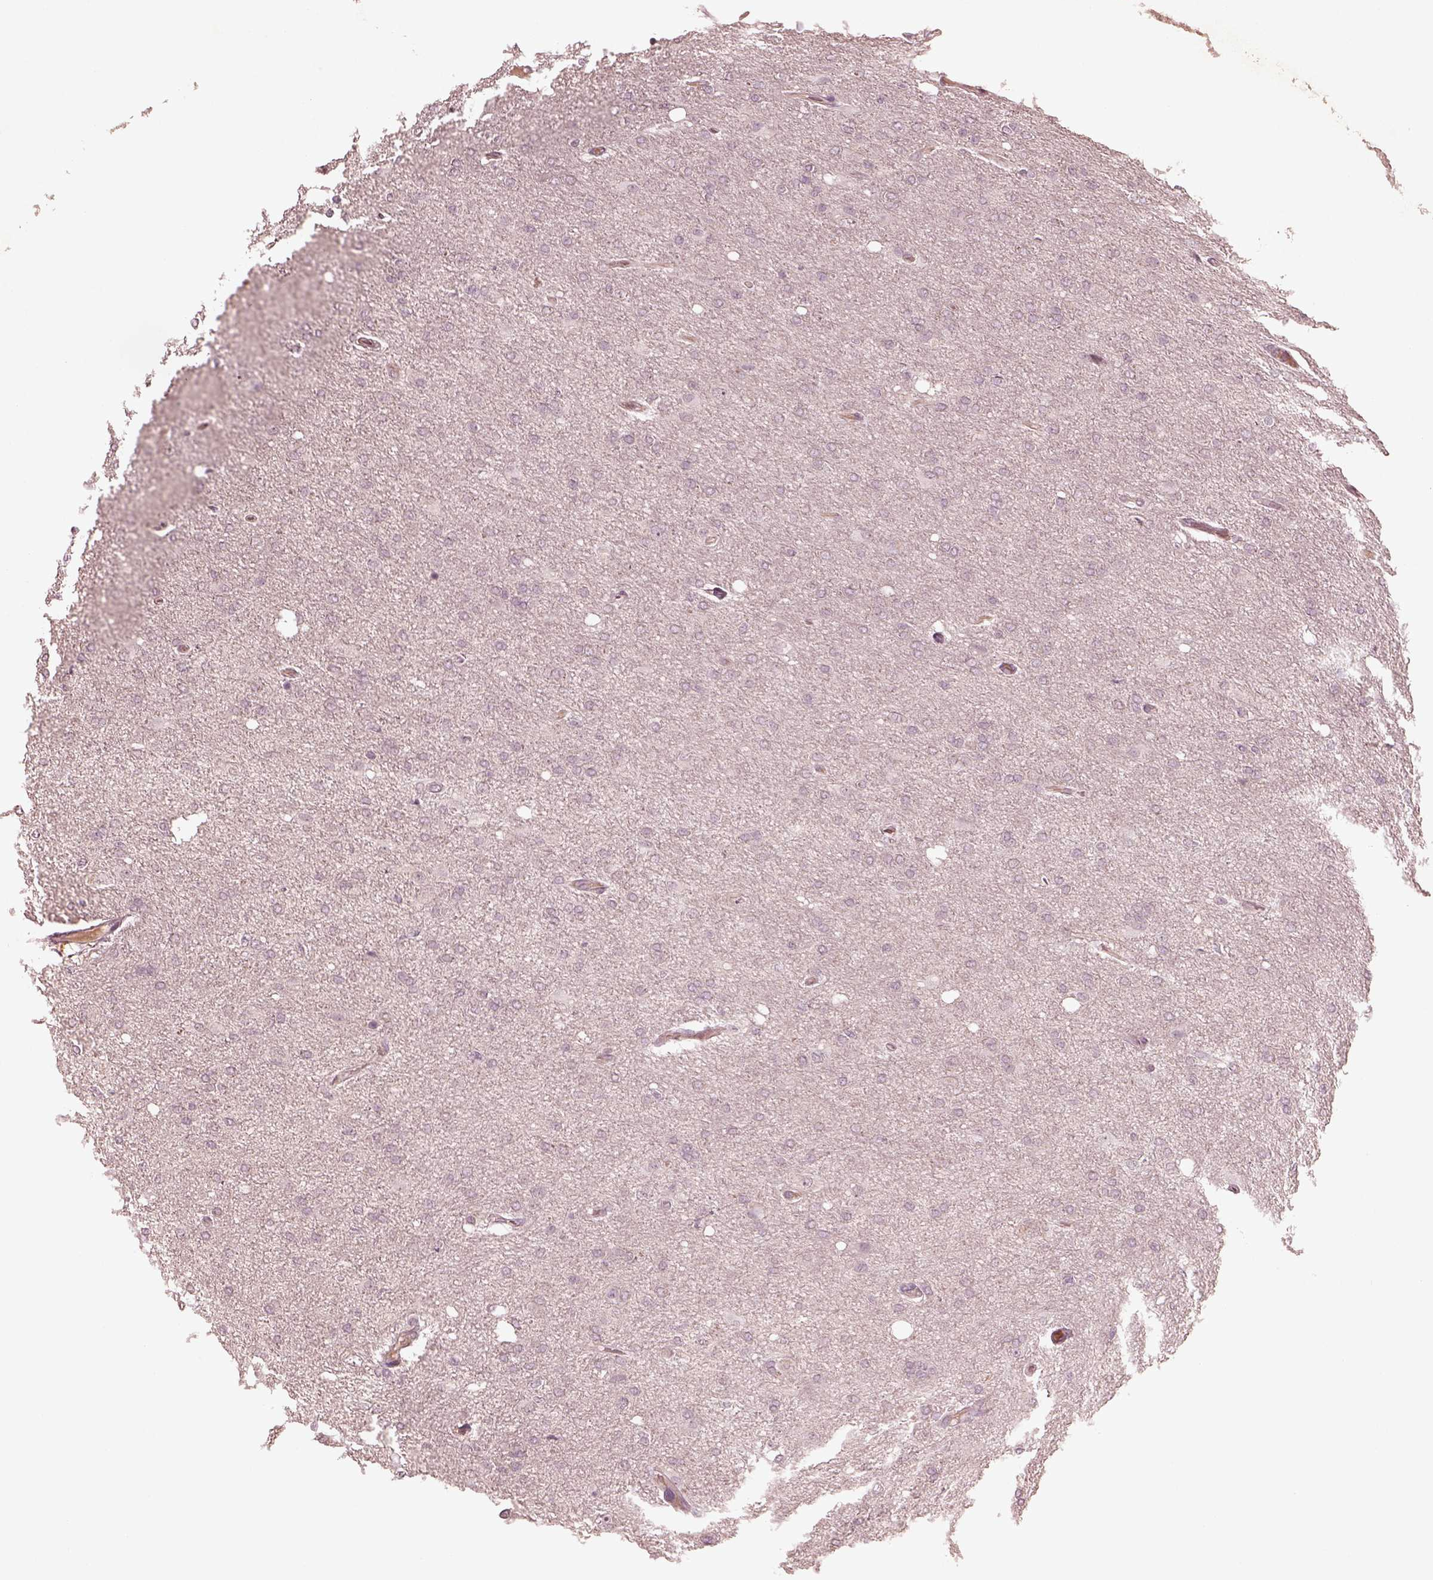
{"staining": {"intensity": "negative", "quantity": "none", "location": "none"}, "tissue": "glioma", "cell_type": "Tumor cells", "image_type": "cancer", "snomed": [{"axis": "morphology", "description": "Glioma, malignant, High grade"}, {"axis": "topography", "description": "Cerebral cortex"}], "caption": "Glioma was stained to show a protein in brown. There is no significant staining in tumor cells. (Stains: DAB (3,3'-diaminobenzidine) IHC with hematoxylin counter stain, Microscopy: brightfield microscopy at high magnification).", "gene": "VWA5B1", "patient": {"sex": "male", "age": 70}}